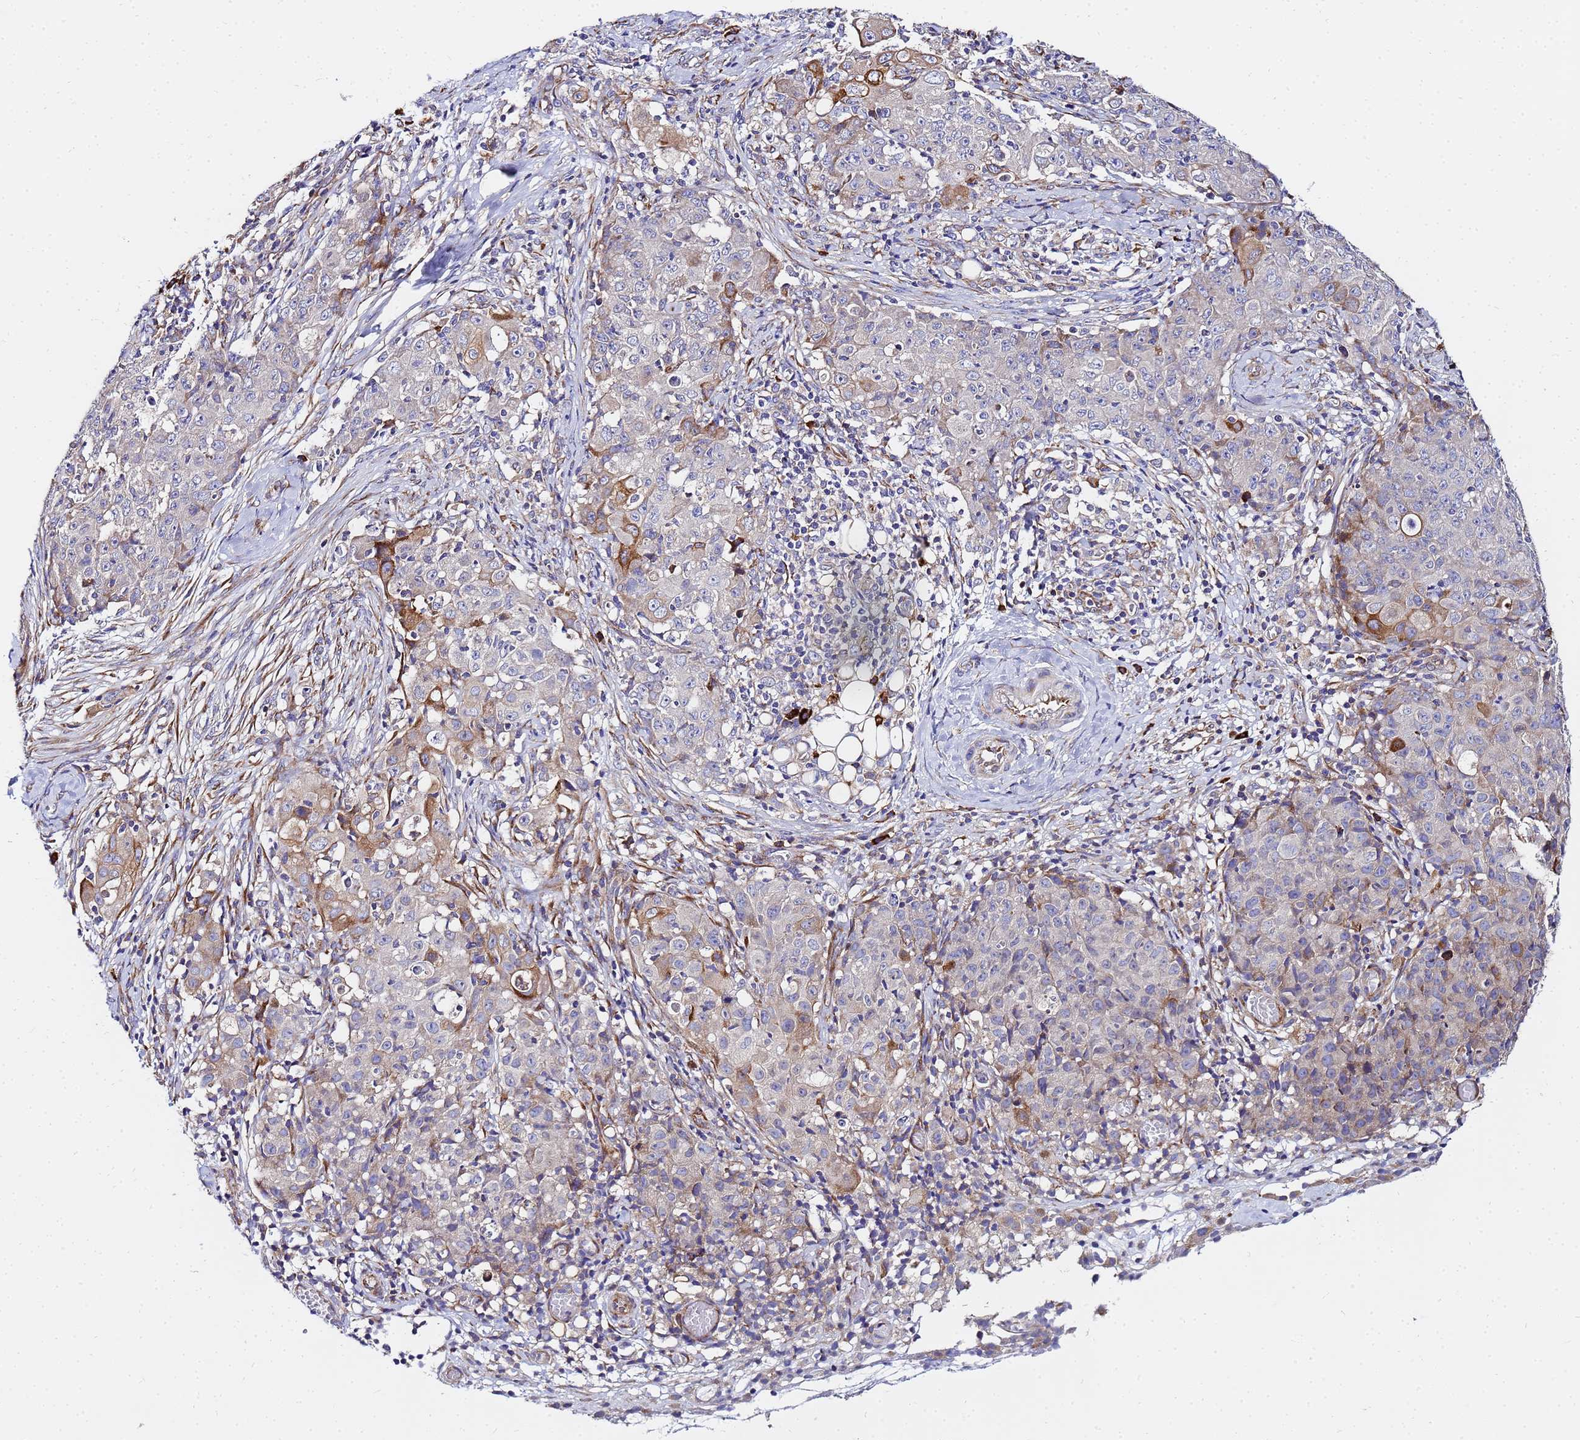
{"staining": {"intensity": "moderate", "quantity": "<25%", "location": "cytoplasmic/membranous"}, "tissue": "ovarian cancer", "cell_type": "Tumor cells", "image_type": "cancer", "snomed": [{"axis": "morphology", "description": "Carcinoma, endometroid"}, {"axis": "topography", "description": "Ovary"}], "caption": "DAB immunohistochemical staining of human ovarian cancer reveals moderate cytoplasmic/membranous protein expression in approximately <25% of tumor cells.", "gene": "POM121", "patient": {"sex": "female", "age": 42}}